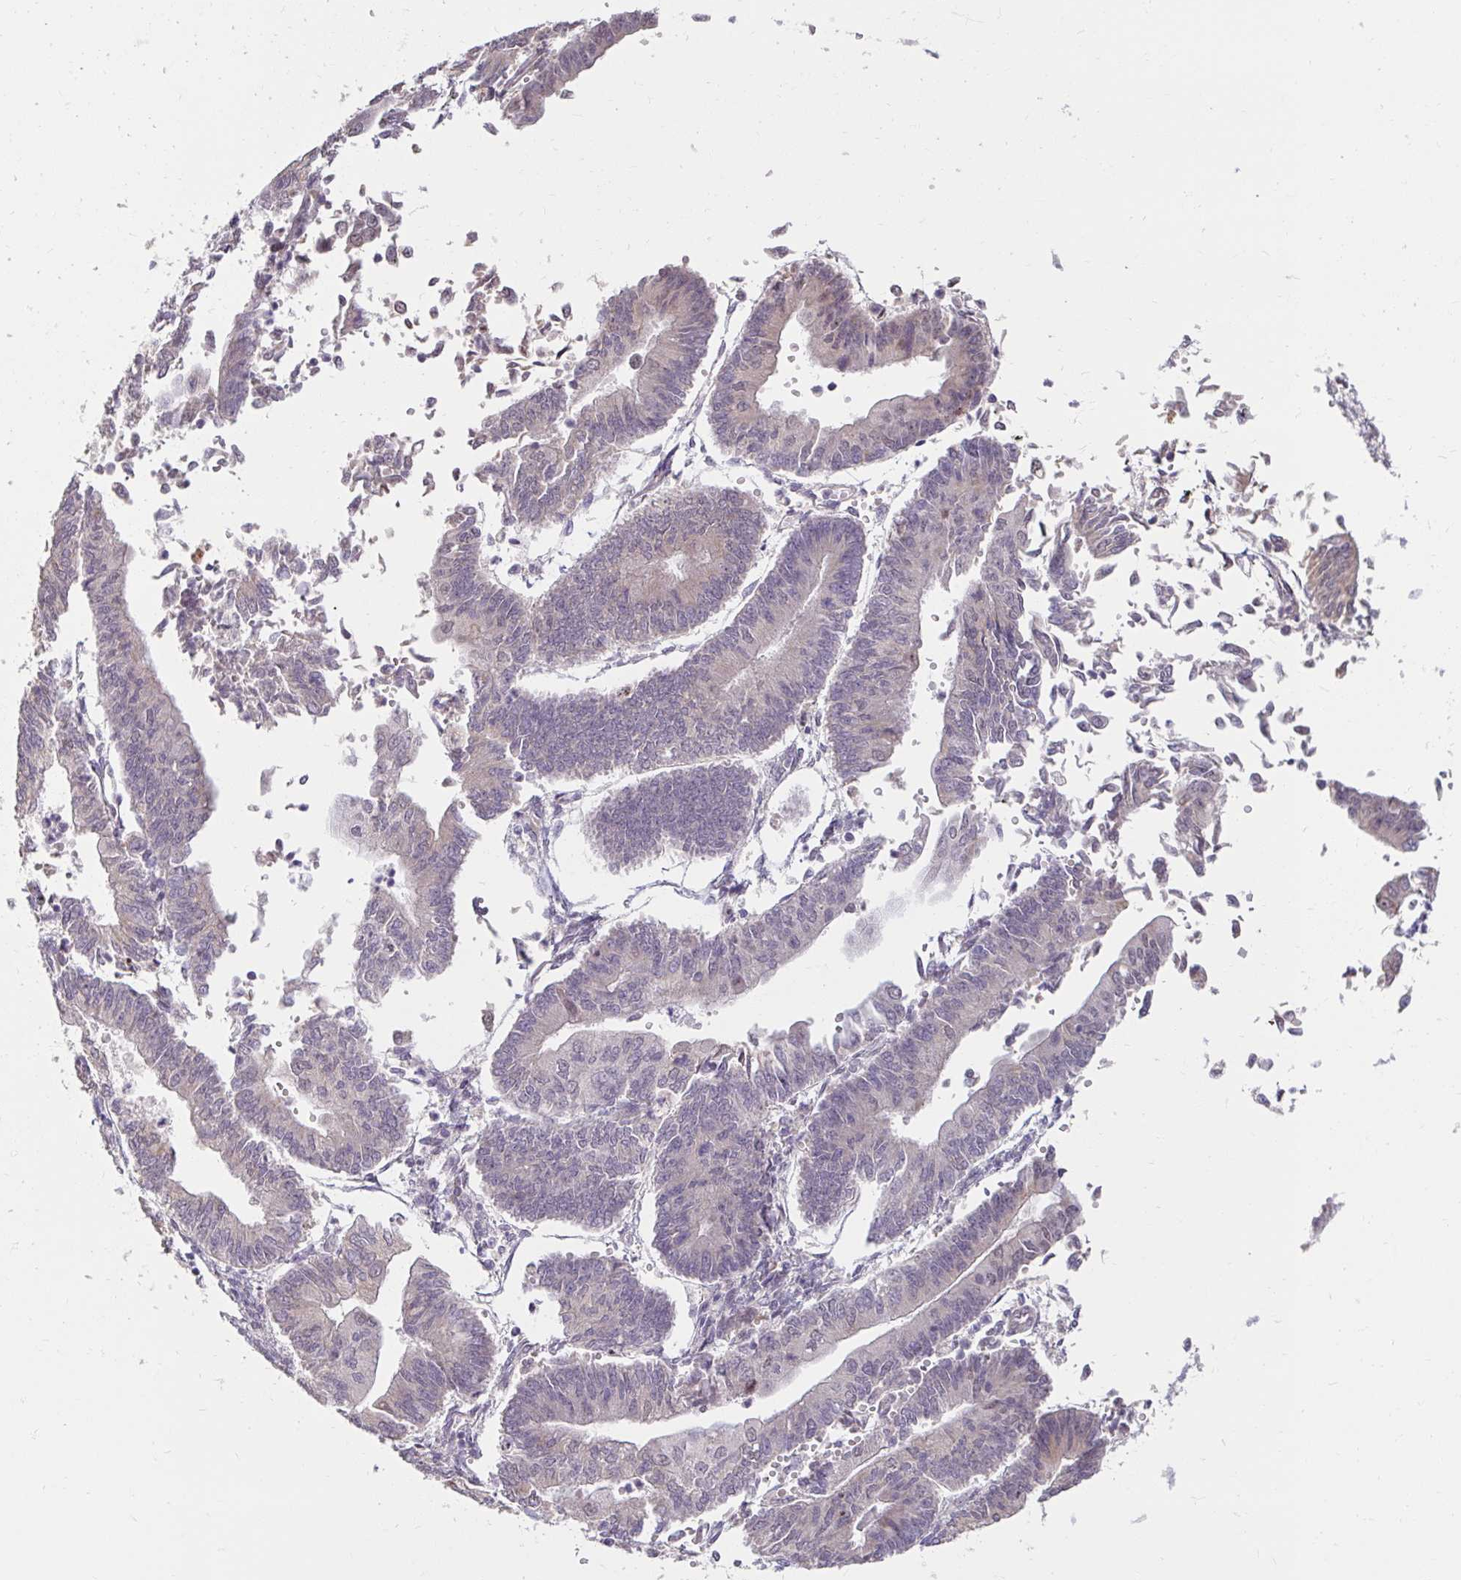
{"staining": {"intensity": "negative", "quantity": "none", "location": "none"}, "tissue": "endometrial cancer", "cell_type": "Tumor cells", "image_type": "cancer", "snomed": [{"axis": "morphology", "description": "Adenocarcinoma, NOS"}, {"axis": "topography", "description": "Endometrium"}], "caption": "Immunohistochemical staining of endometrial cancer (adenocarcinoma) shows no significant expression in tumor cells. The staining is performed using DAB (3,3'-diaminobenzidine) brown chromogen with nuclei counter-stained in using hematoxylin.", "gene": "DDN", "patient": {"sex": "female", "age": 65}}